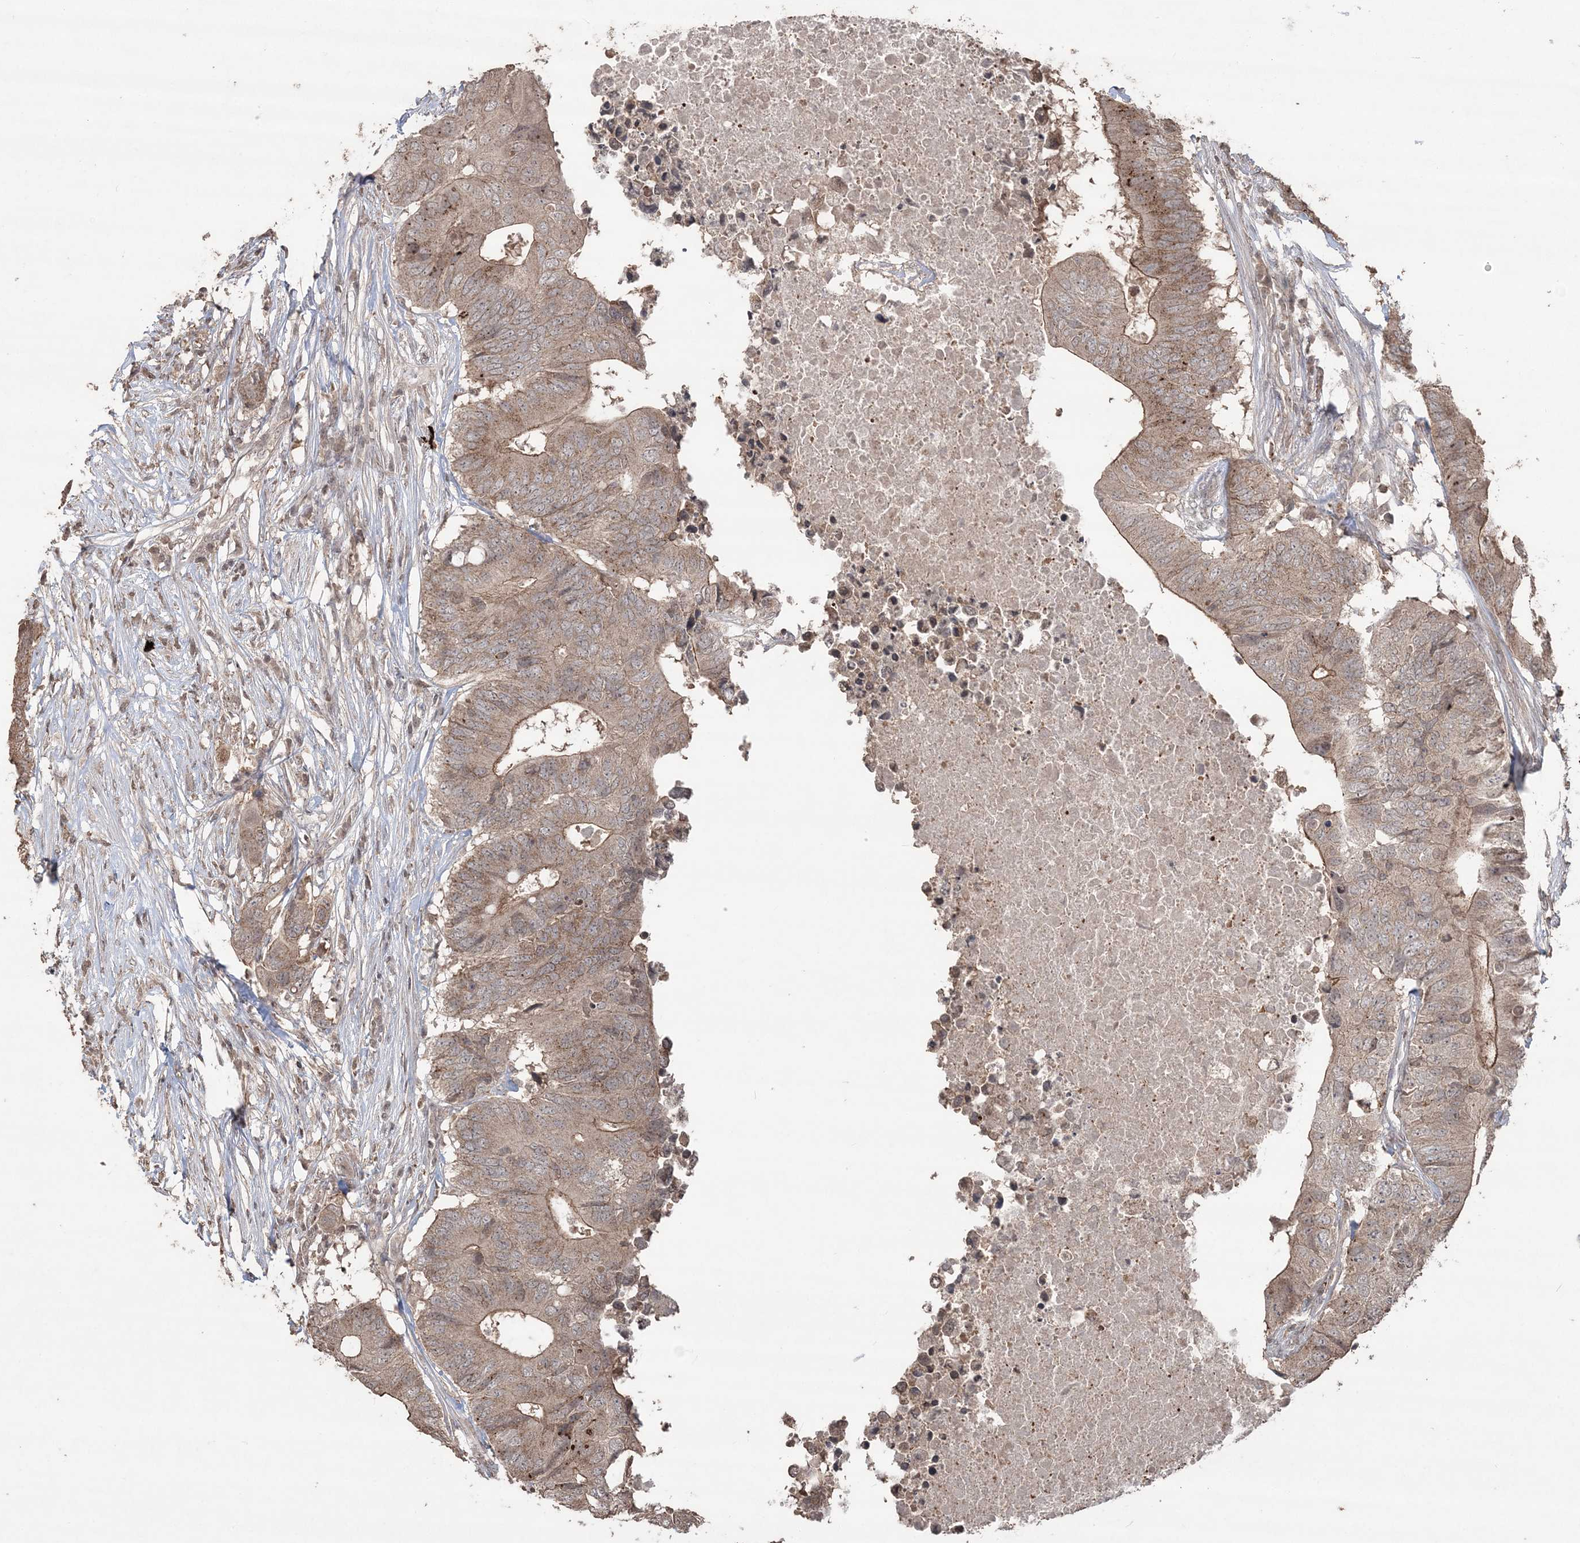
{"staining": {"intensity": "moderate", "quantity": ">75%", "location": "cytoplasmic/membranous"}, "tissue": "colorectal cancer", "cell_type": "Tumor cells", "image_type": "cancer", "snomed": [{"axis": "morphology", "description": "Adenocarcinoma, NOS"}, {"axis": "topography", "description": "Colon"}], "caption": "Adenocarcinoma (colorectal) stained with IHC exhibits moderate cytoplasmic/membranous expression in about >75% of tumor cells.", "gene": "EHHADH", "patient": {"sex": "male", "age": 71}}